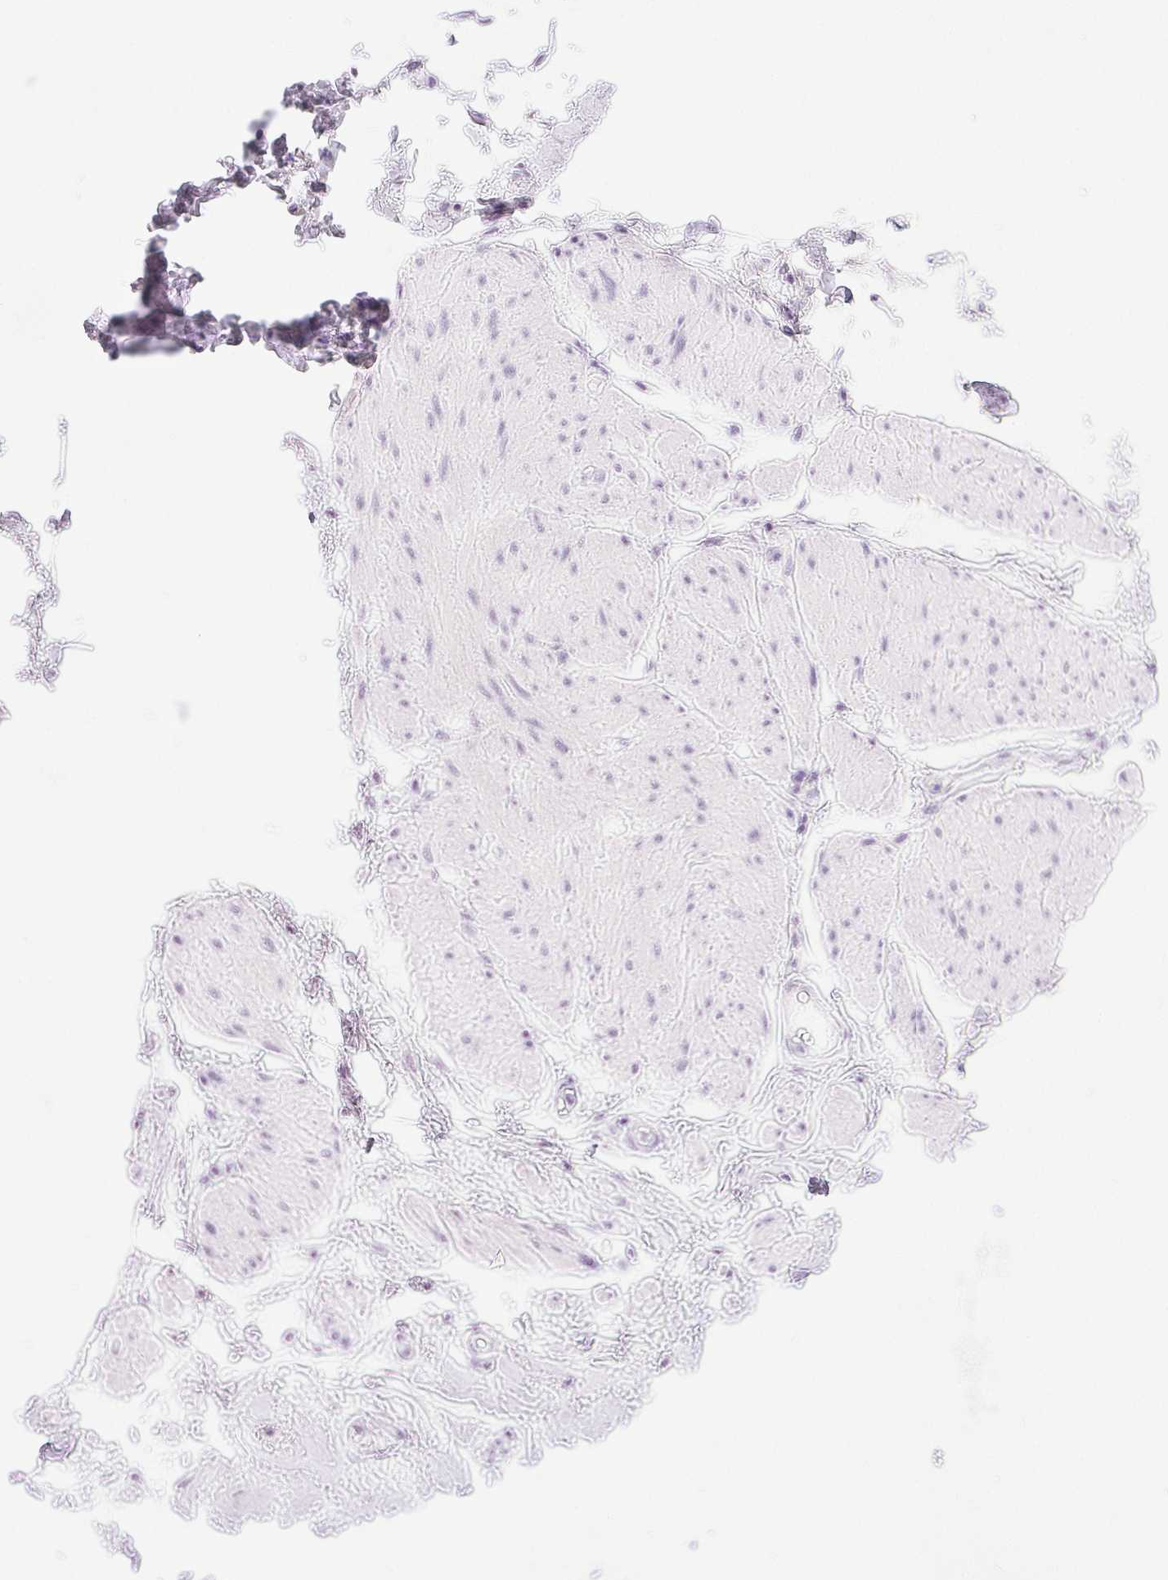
{"staining": {"intensity": "negative", "quantity": "none", "location": "none"}, "tissue": "adipose tissue", "cell_type": "Adipocytes", "image_type": "normal", "snomed": [{"axis": "morphology", "description": "Normal tissue, NOS"}, {"axis": "topography", "description": "Urinary bladder"}, {"axis": "topography", "description": "Peripheral nerve tissue"}], "caption": "Micrograph shows no protein positivity in adipocytes of unremarkable adipose tissue. The staining is performed using DAB (3,3'-diaminobenzidine) brown chromogen with nuclei counter-stained in using hematoxylin.", "gene": "XDH", "patient": {"sex": "female", "age": 60}}